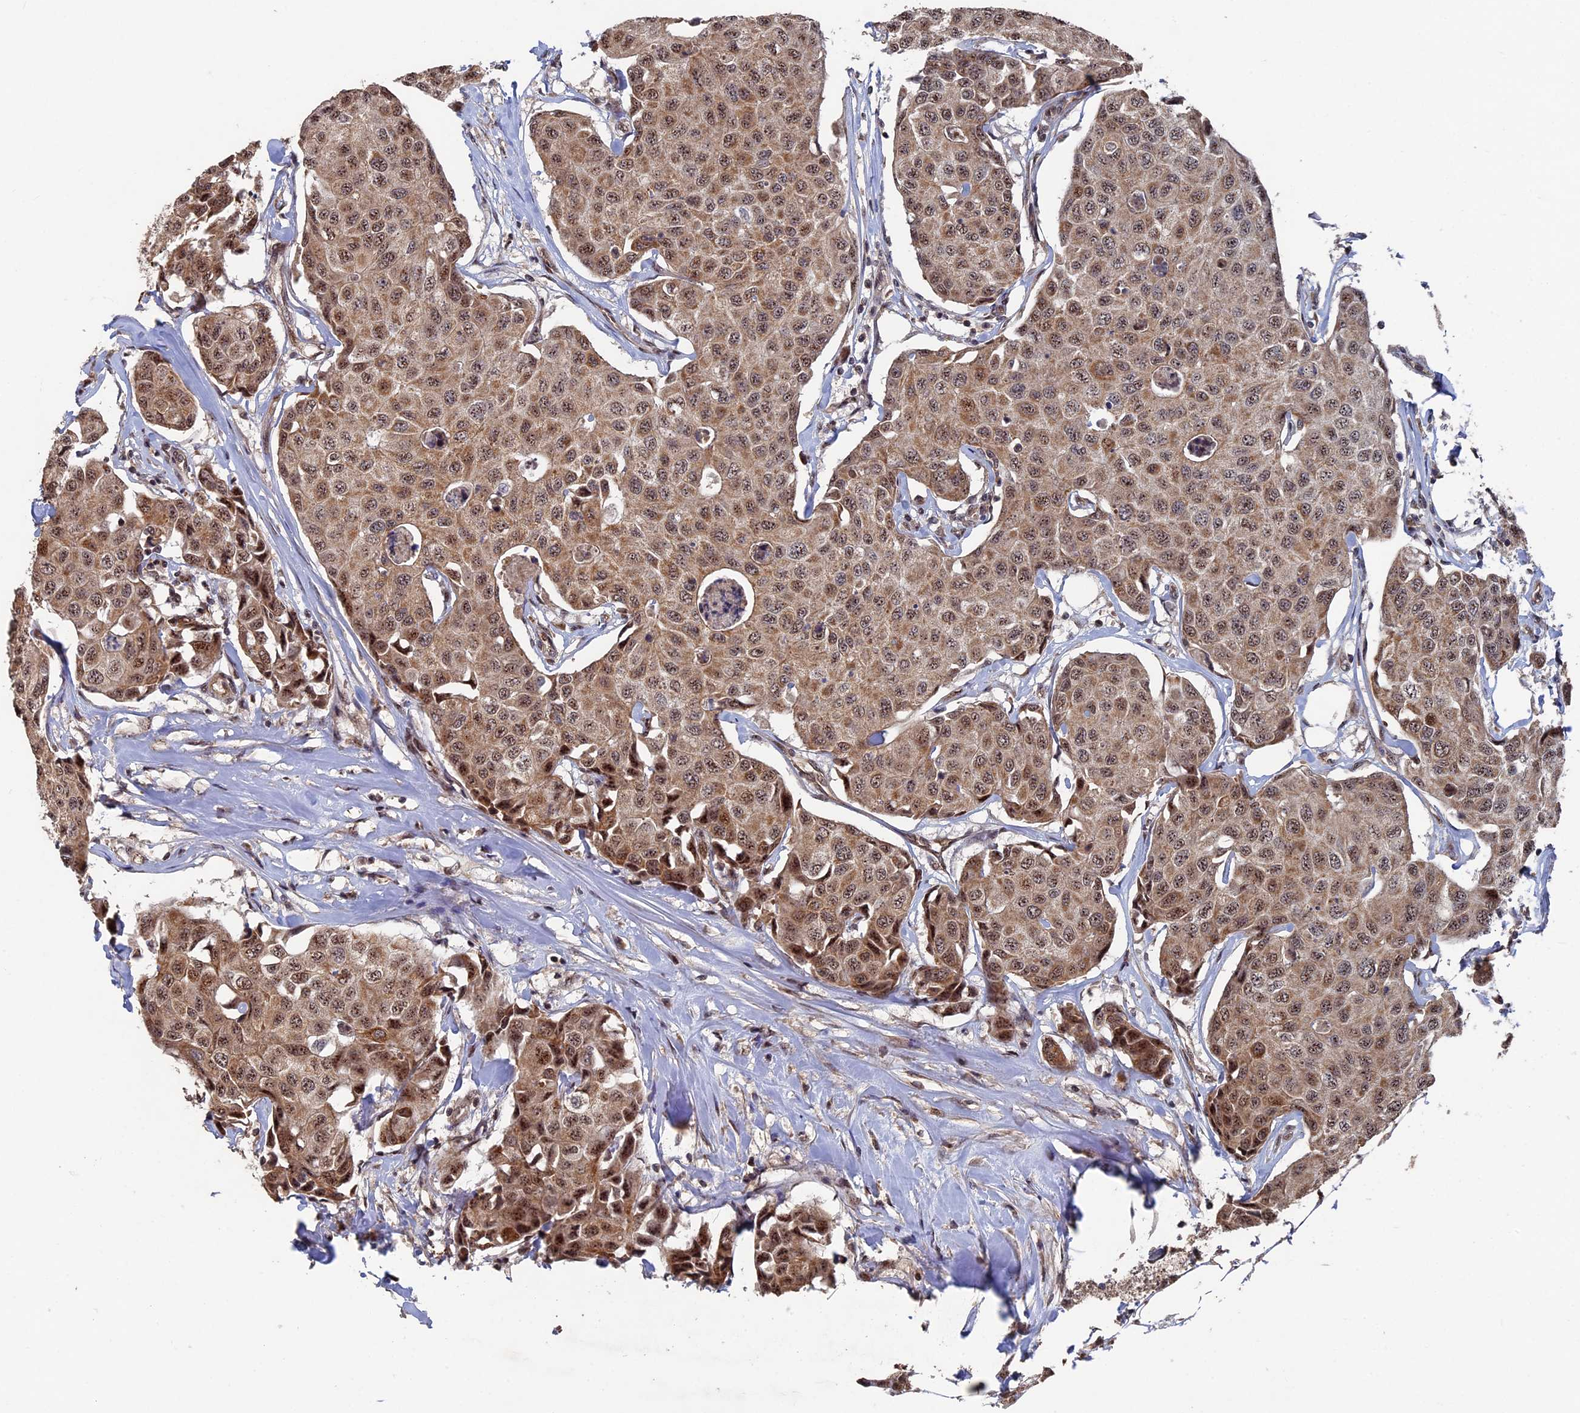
{"staining": {"intensity": "moderate", "quantity": ">75%", "location": "cytoplasmic/membranous,nuclear"}, "tissue": "breast cancer", "cell_type": "Tumor cells", "image_type": "cancer", "snomed": [{"axis": "morphology", "description": "Duct carcinoma"}, {"axis": "topography", "description": "Breast"}], "caption": "Immunohistochemical staining of human intraductal carcinoma (breast) exhibits medium levels of moderate cytoplasmic/membranous and nuclear protein staining in about >75% of tumor cells.", "gene": "KIAA1328", "patient": {"sex": "female", "age": 80}}